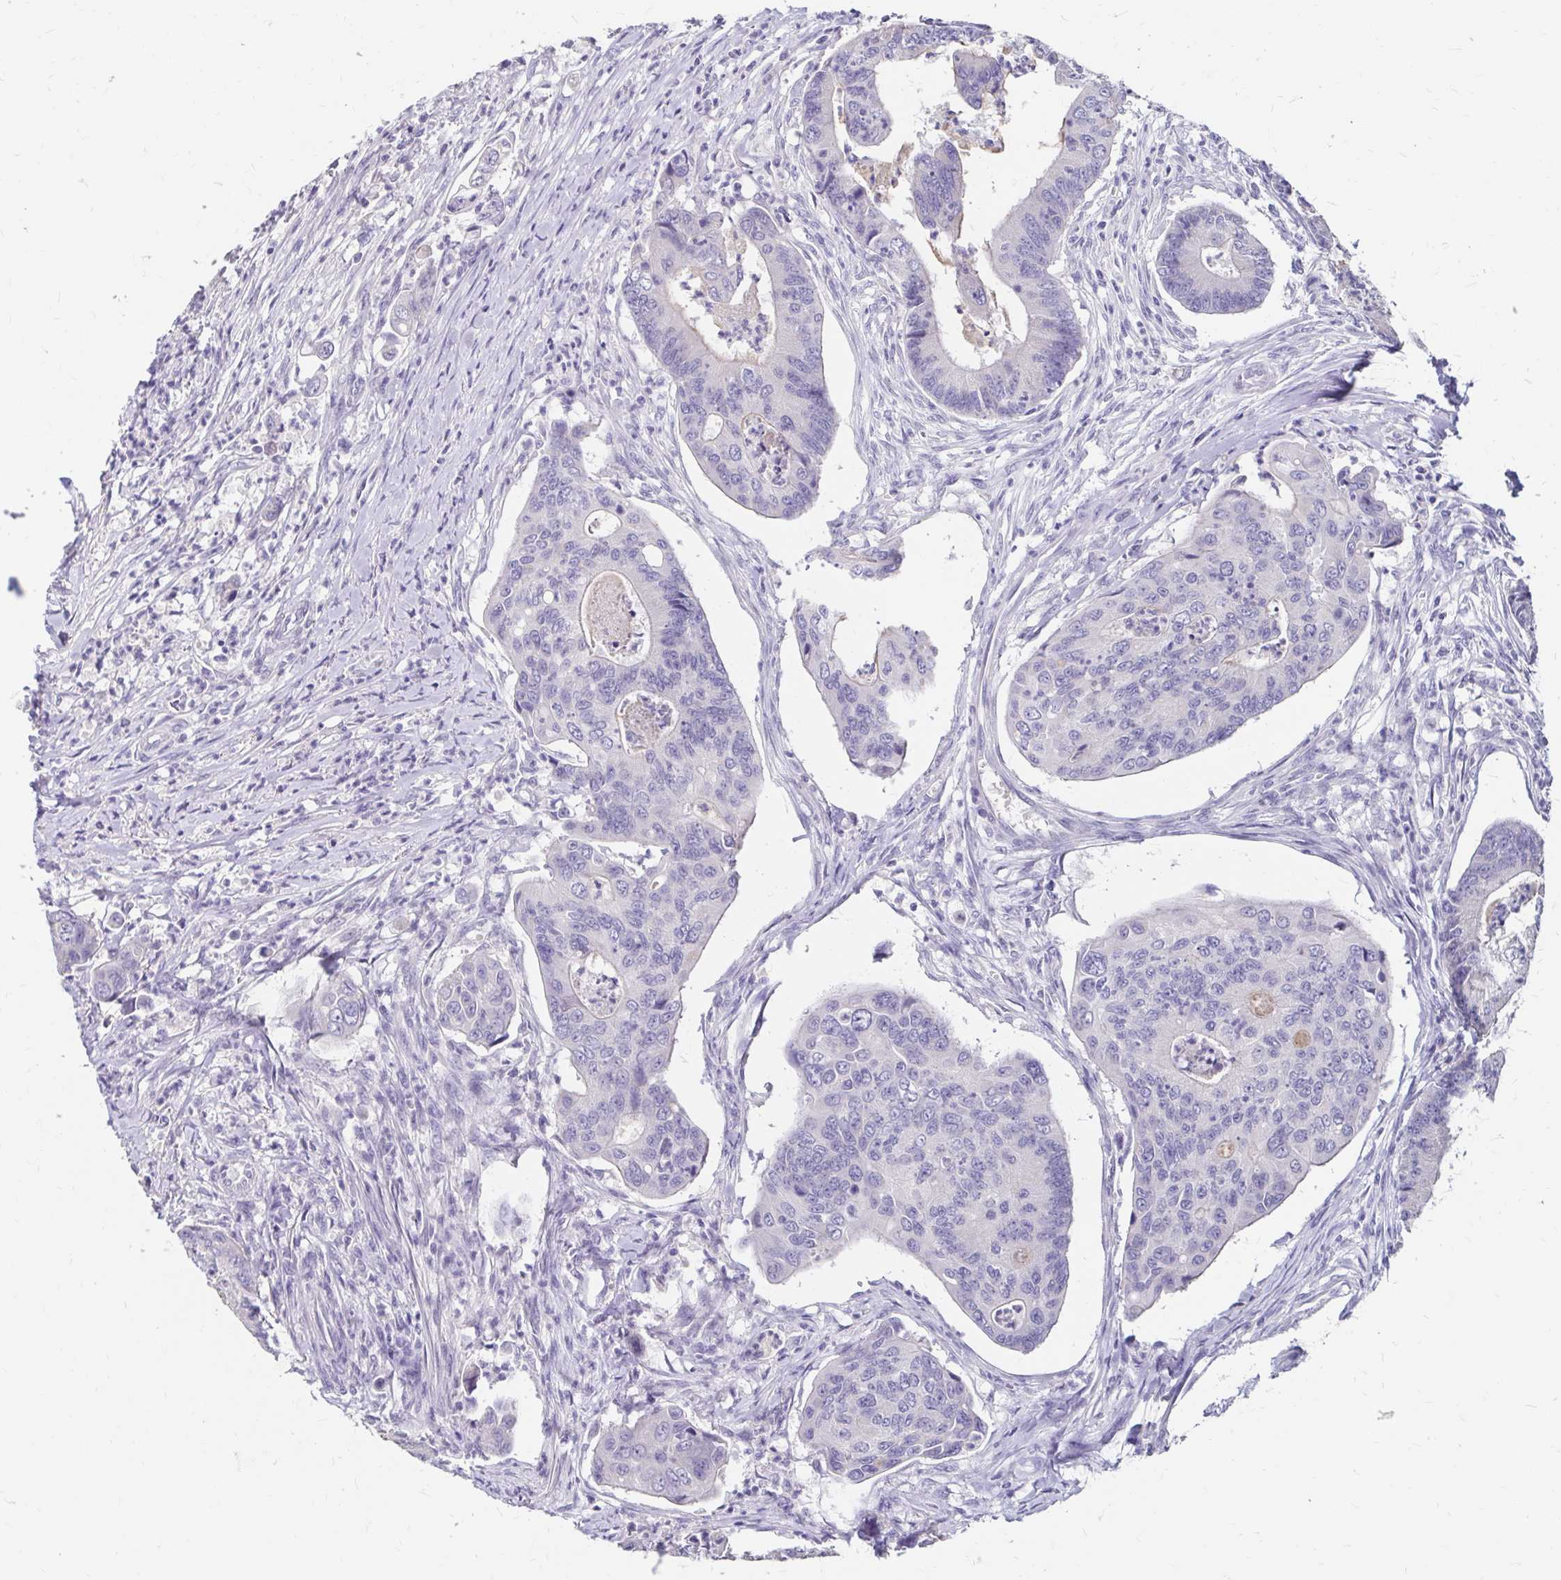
{"staining": {"intensity": "negative", "quantity": "none", "location": "none"}, "tissue": "colorectal cancer", "cell_type": "Tumor cells", "image_type": "cancer", "snomed": [{"axis": "morphology", "description": "Adenocarcinoma, NOS"}, {"axis": "topography", "description": "Colon"}], "caption": "A high-resolution image shows immunohistochemistry staining of colorectal cancer, which reveals no significant staining in tumor cells.", "gene": "SCG3", "patient": {"sex": "female", "age": 67}}